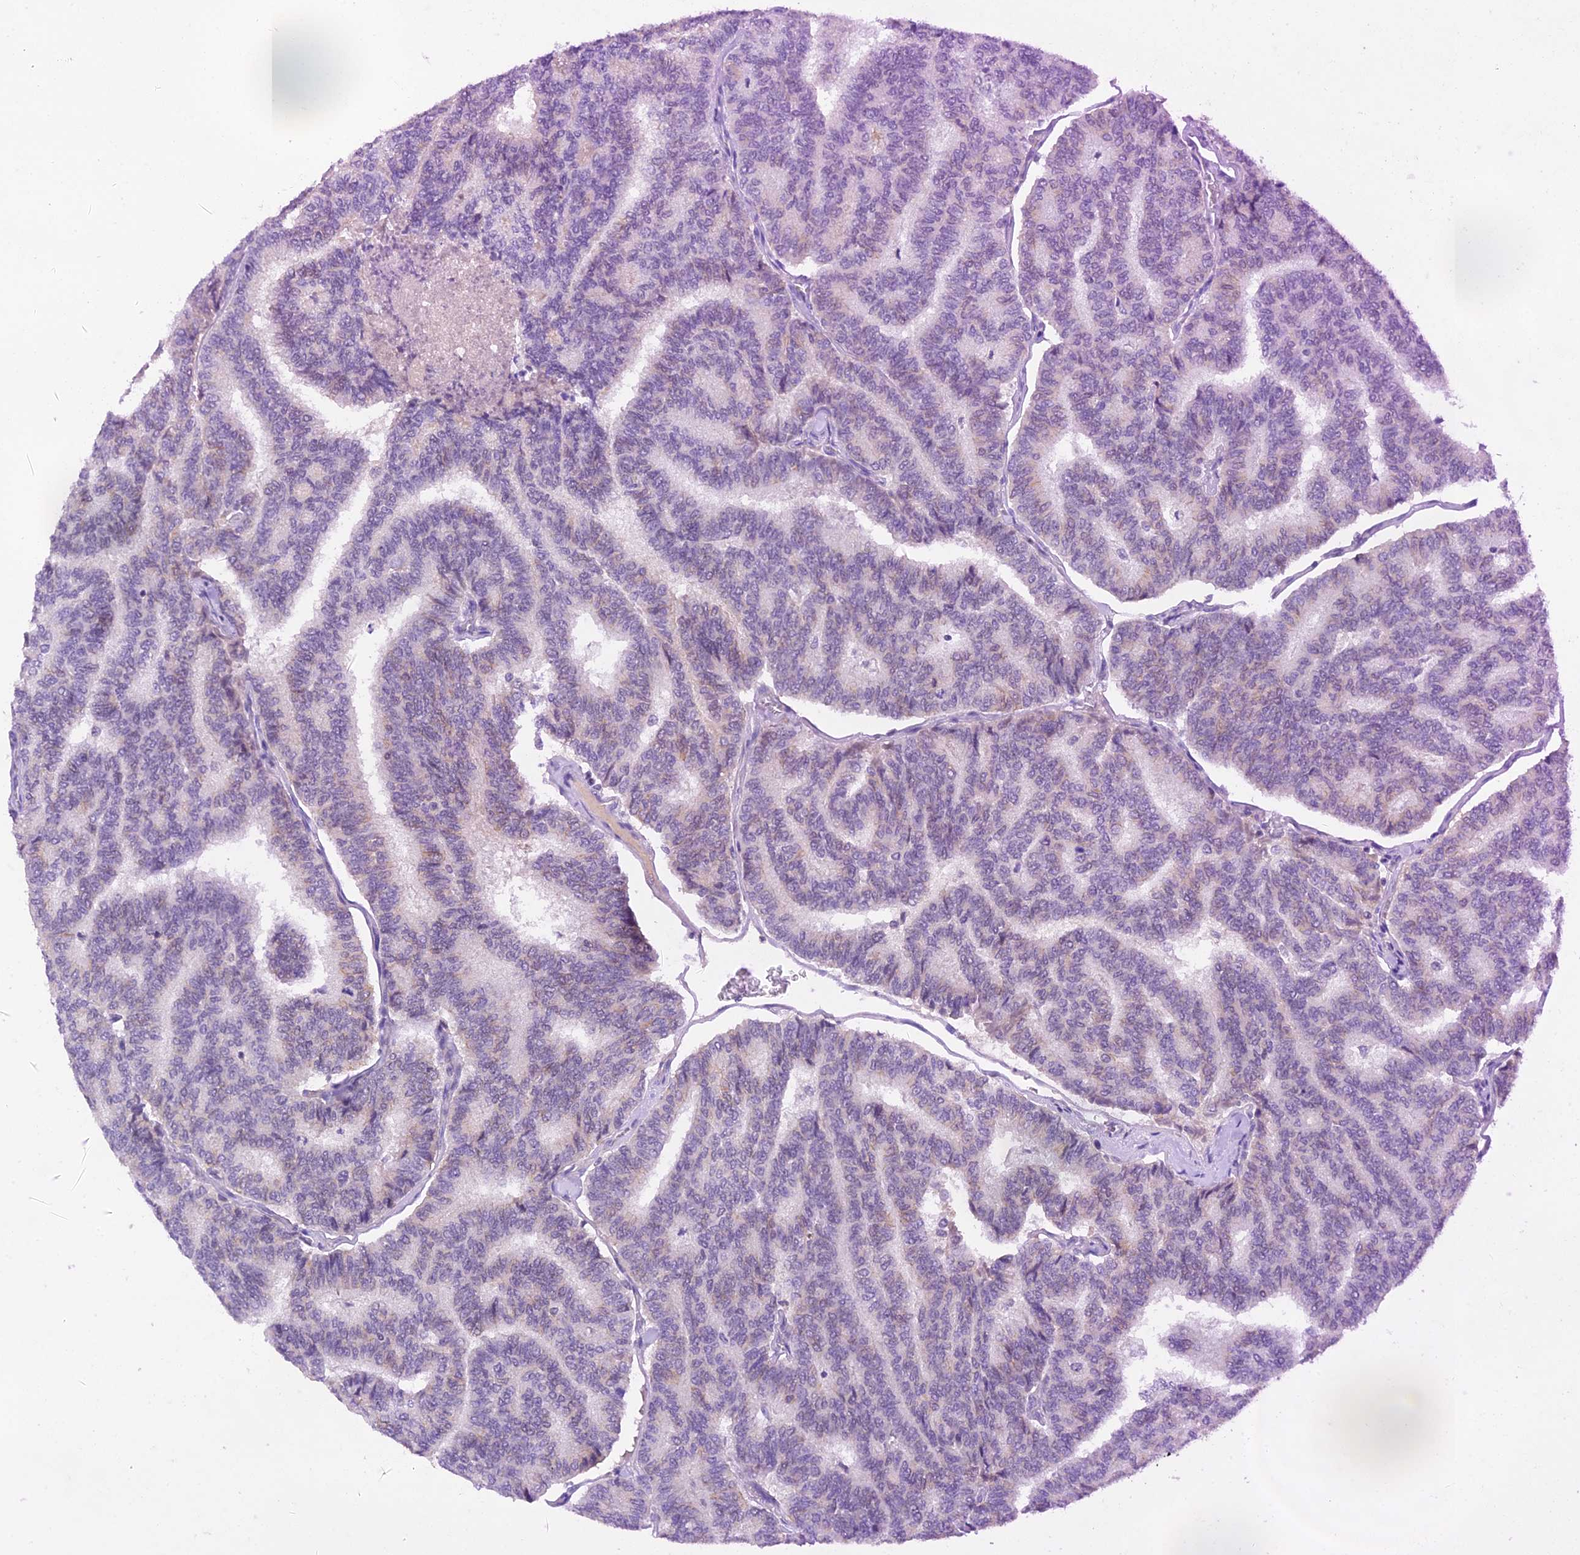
{"staining": {"intensity": "weak", "quantity": "<25%", "location": "cytoplasmic/membranous"}, "tissue": "thyroid cancer", "cell_type": "Tumor cells", "image_type": "cancer", "snomed": [{"axis": "morphology", "description": "Papillary adenocarcinoma, NOS"}, {"axis": "topography", "description": "Thyroid gland"}], "caption": "Immunohistochemistry image of neoplastic tissue: papillary adenocarcinoma (thyroid) stained with DAB displays no significant protein expression in tumor cells.", "gene": "THAP11", "patient": {"sex": "female", "age": 35}}